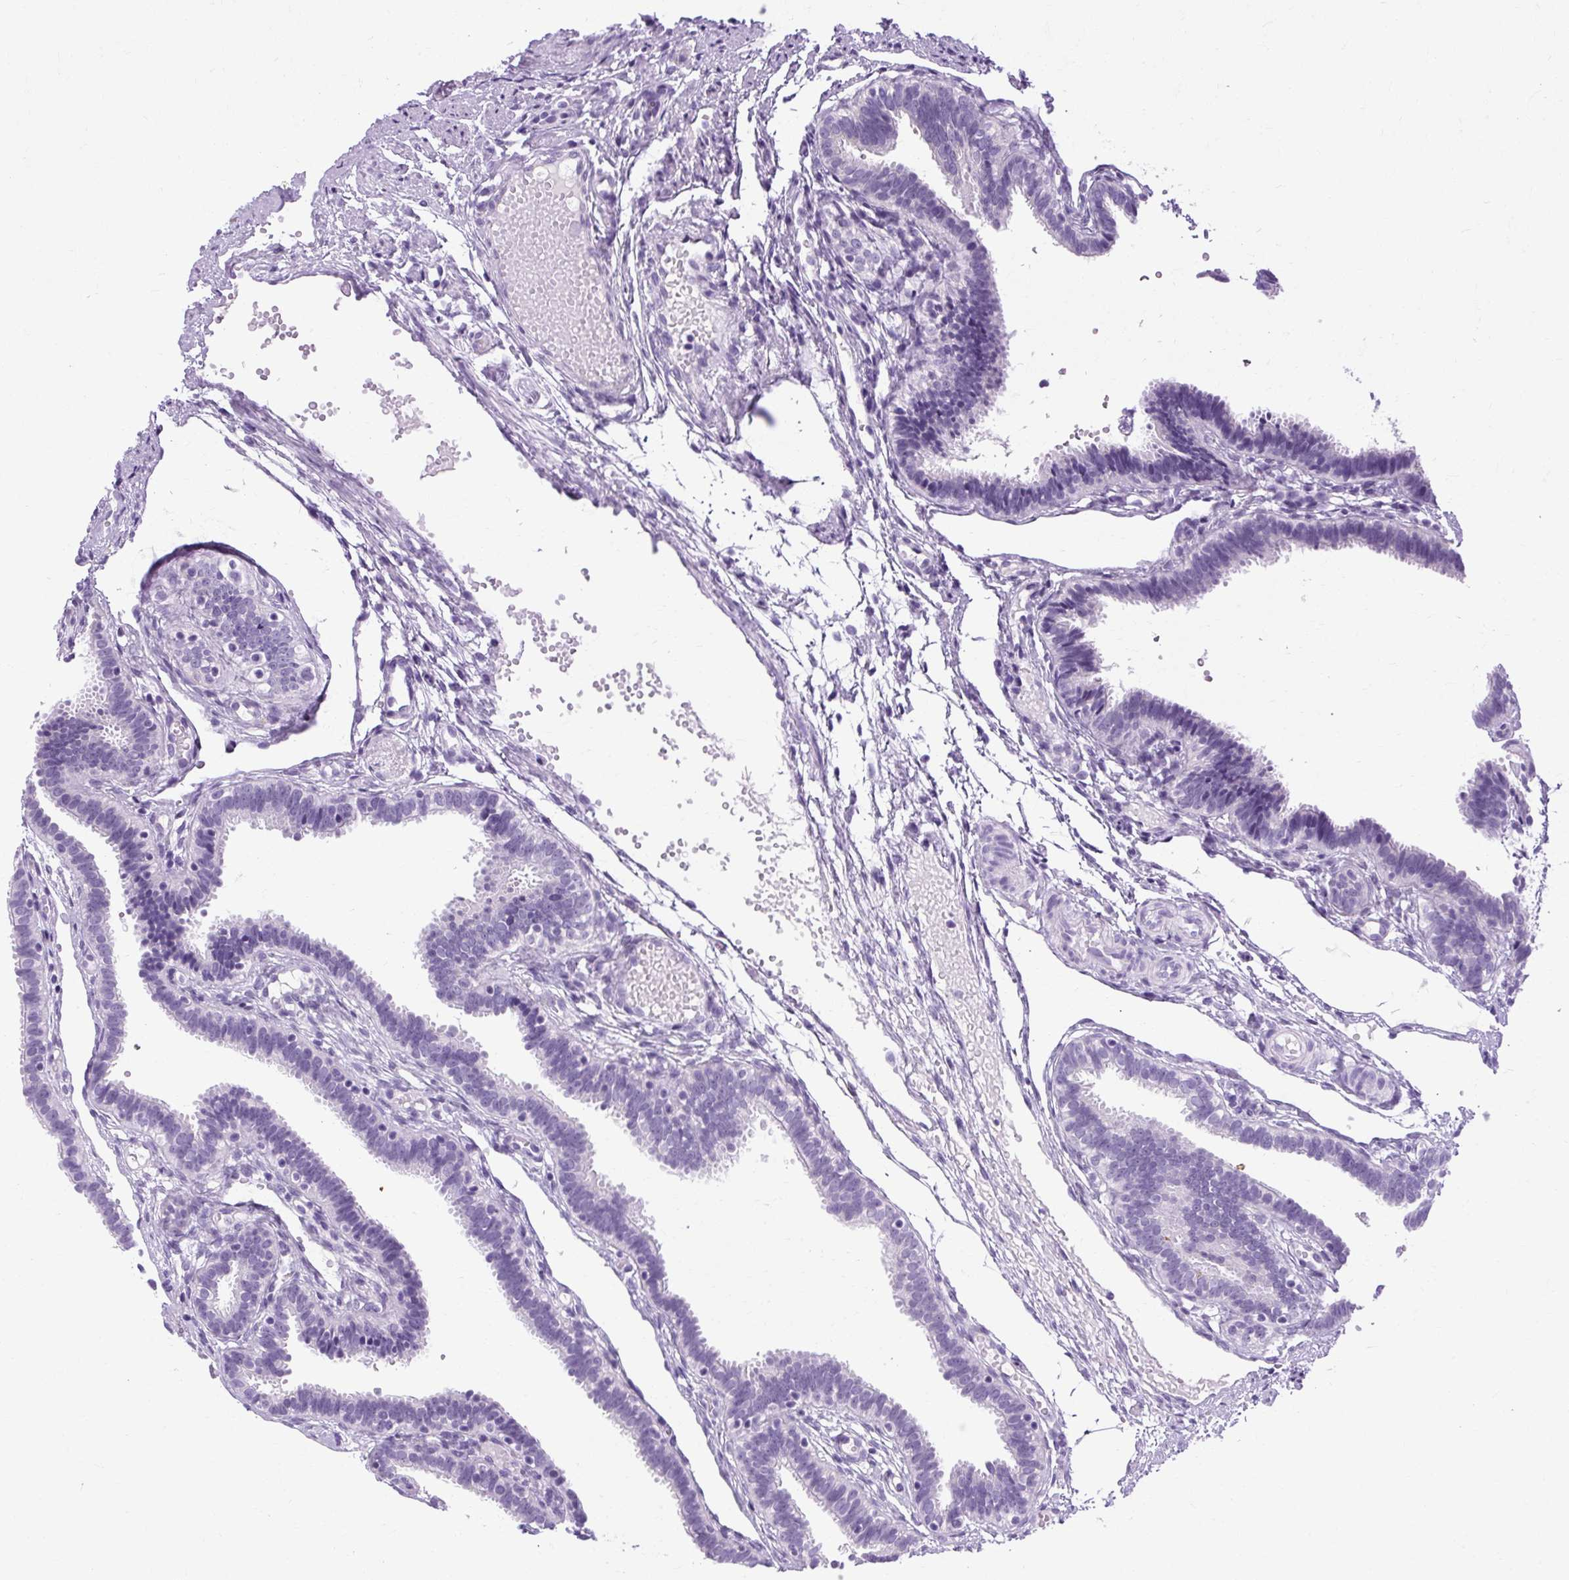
{"staining": {"intensity": "negative", "quantity": "none", "location": "none"}, "tissue": "fallopian tube", "cell_type": "Glandular cells", "image_type": "normal", "snomed": [{"axis": "morphology", "description": "Normal tissue, NOS"}, {"axis": "topography", "description": "Fallopian tube"}], "caption": "DAB (3,3'-diaminobenzidine) immunohistochemical staining of benign human fallopian tube displays no significant positivity in glandular cells. The staining is performed using DAB brown chromogen with nuclei counter-stained in using hematoxylin.", "gene": "B3GNT4", "patient": {"sex": "female", "age": 37}}